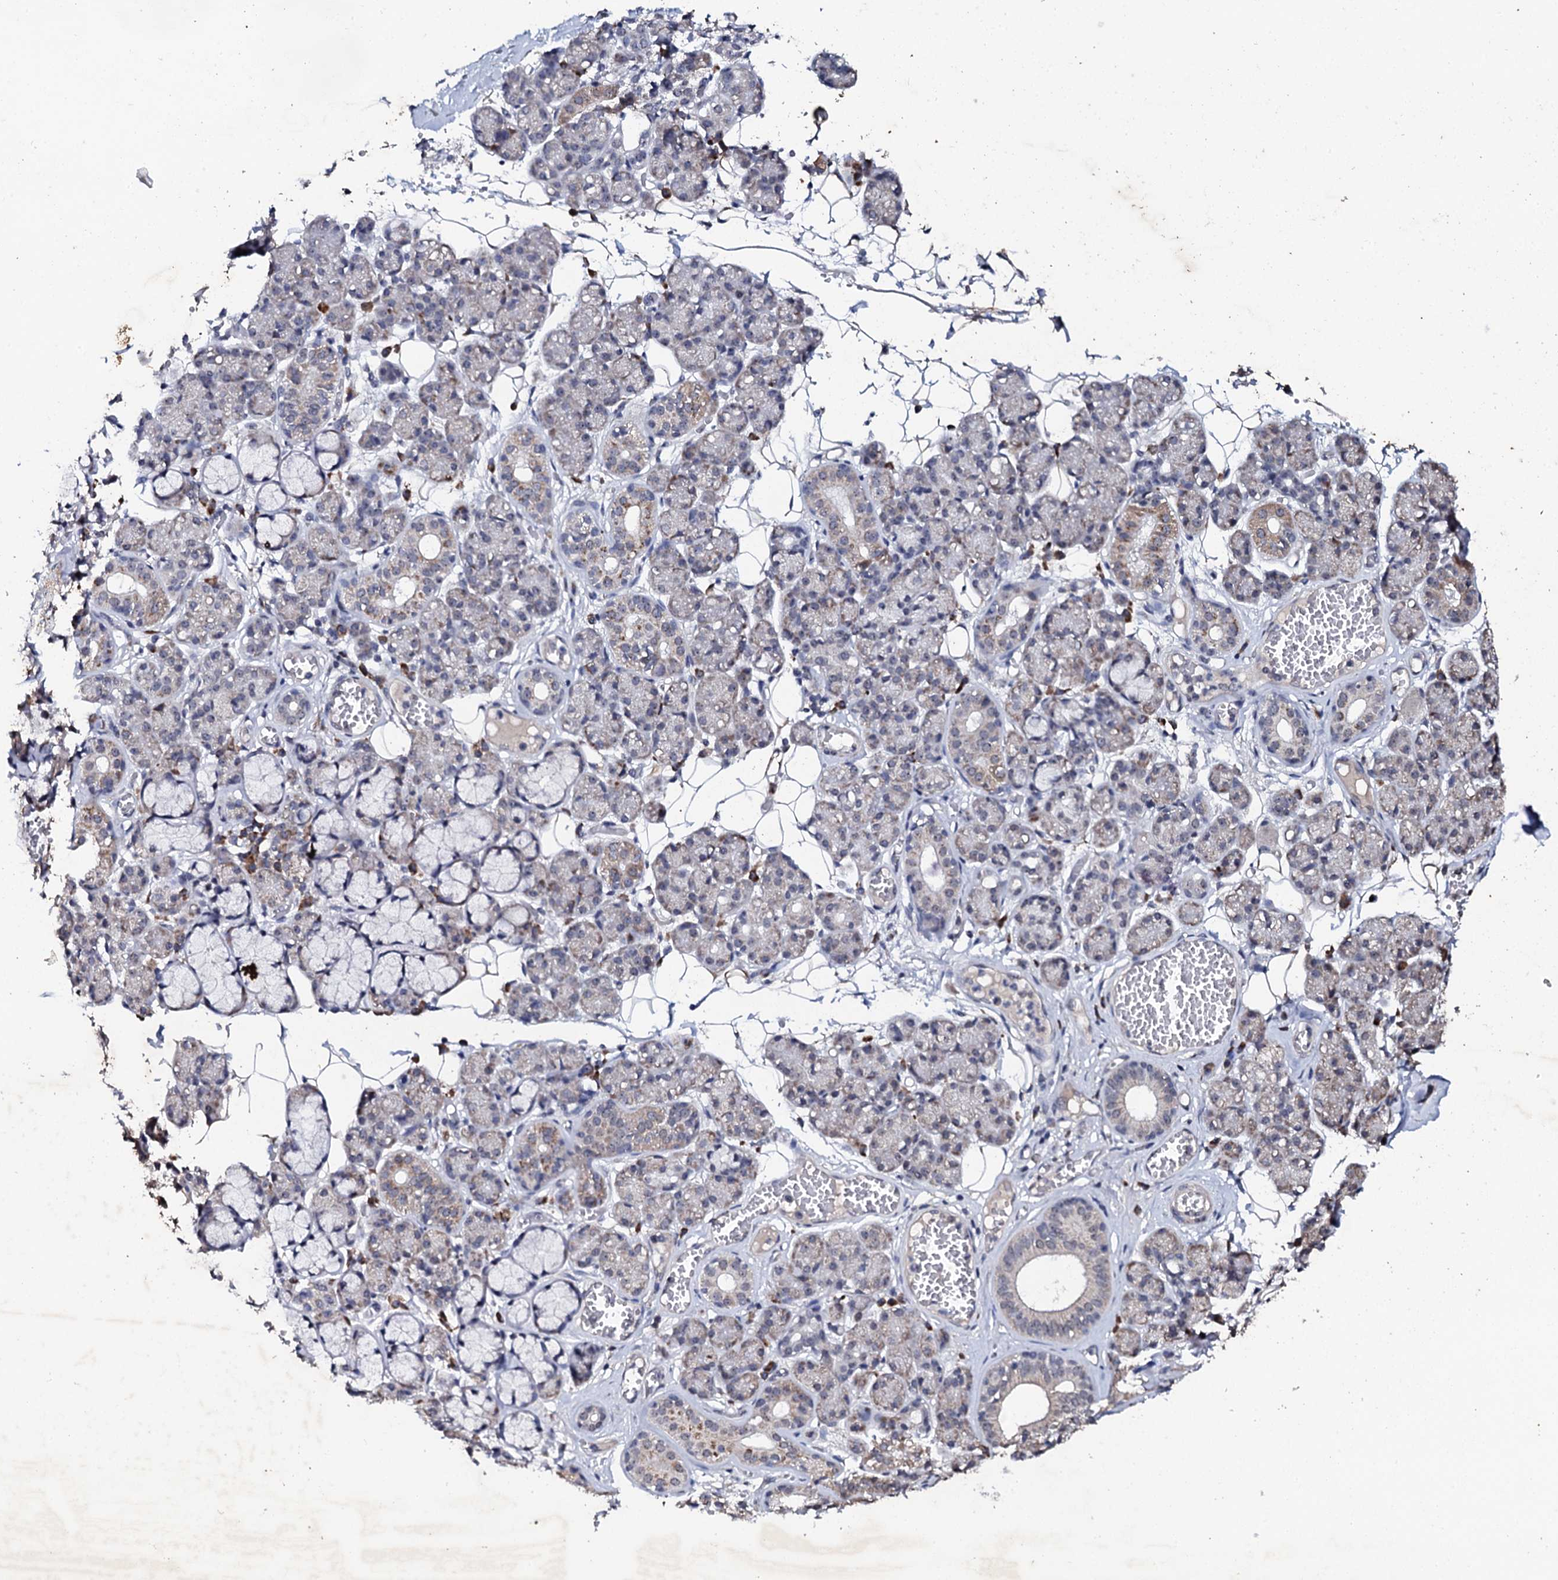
{"staining": {"intensity": "weak", "quantity": "<25%", "location": "cytoplasmic/membranous"}, "tissue": "salivary gland", "cell_type": "Glandular cells", "image_type": "normal", "snomed": [{"axis": "morphology", "description": "Normal tissue, NOS"}, {"axis": "topography", "description": "Salivary gland"}], "caption": "IHC of normal salivary gland reveals no expression in glandular cells.", "gene": "FAM111A", "patient": {"sex": "male", "age": 63}}